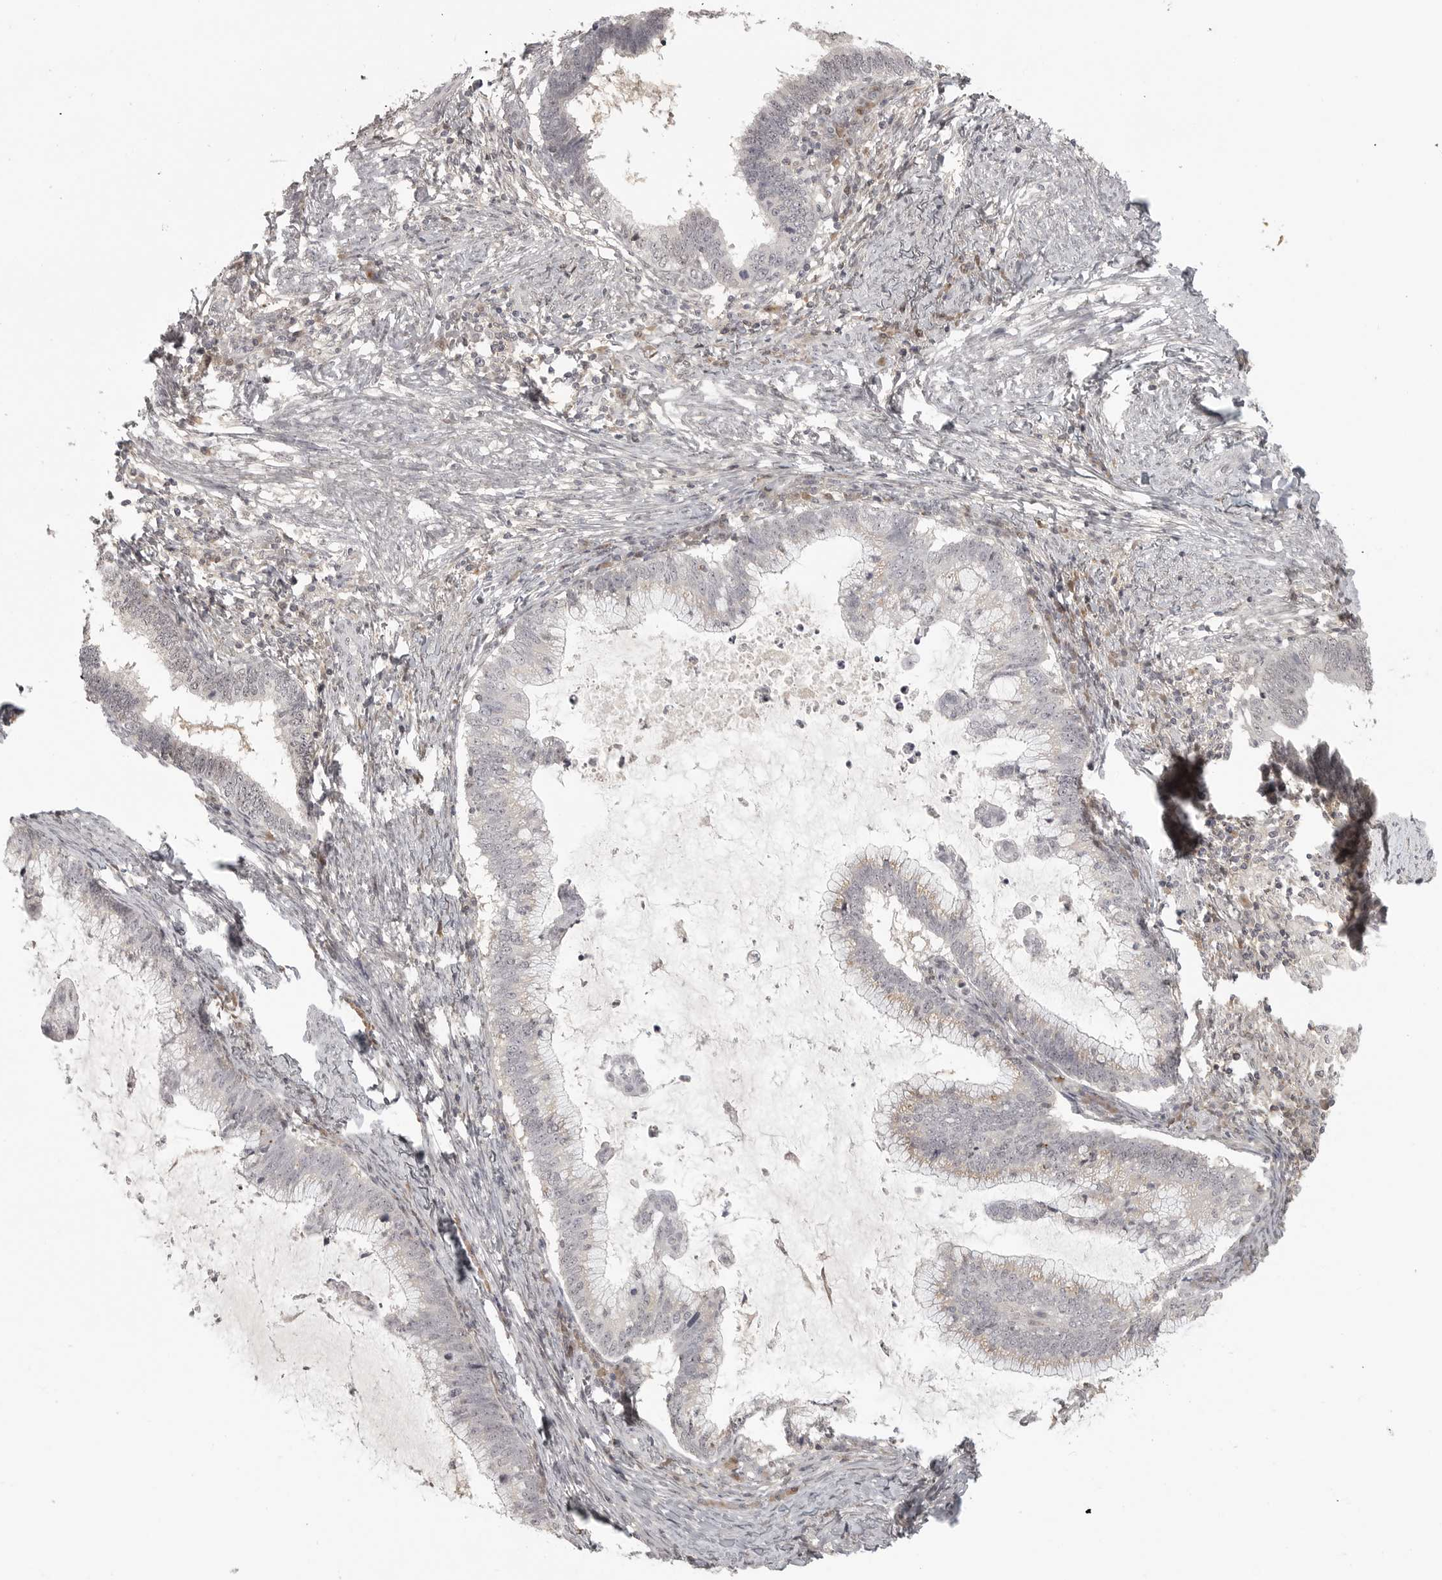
{"staining": {"intensity": "weak", "quantity": "<25%", "location": "cytoplasmic/membranous,nuclear"}, "tissue": "cervical cancer", "cell_type": "Tumor cells", "image_type": "cancer", "snomed": [{"axis": "morphology", "description": "Adenocarcinoma, NOS"}, {"axis": "topography", "description": "Cervix"}], "caption": "Tumor cells are negative for brown protein staining in cervical cancer (adenocarcinoma).", "gene": "UROD", "patient": {"sex": "female", "age": 36}}